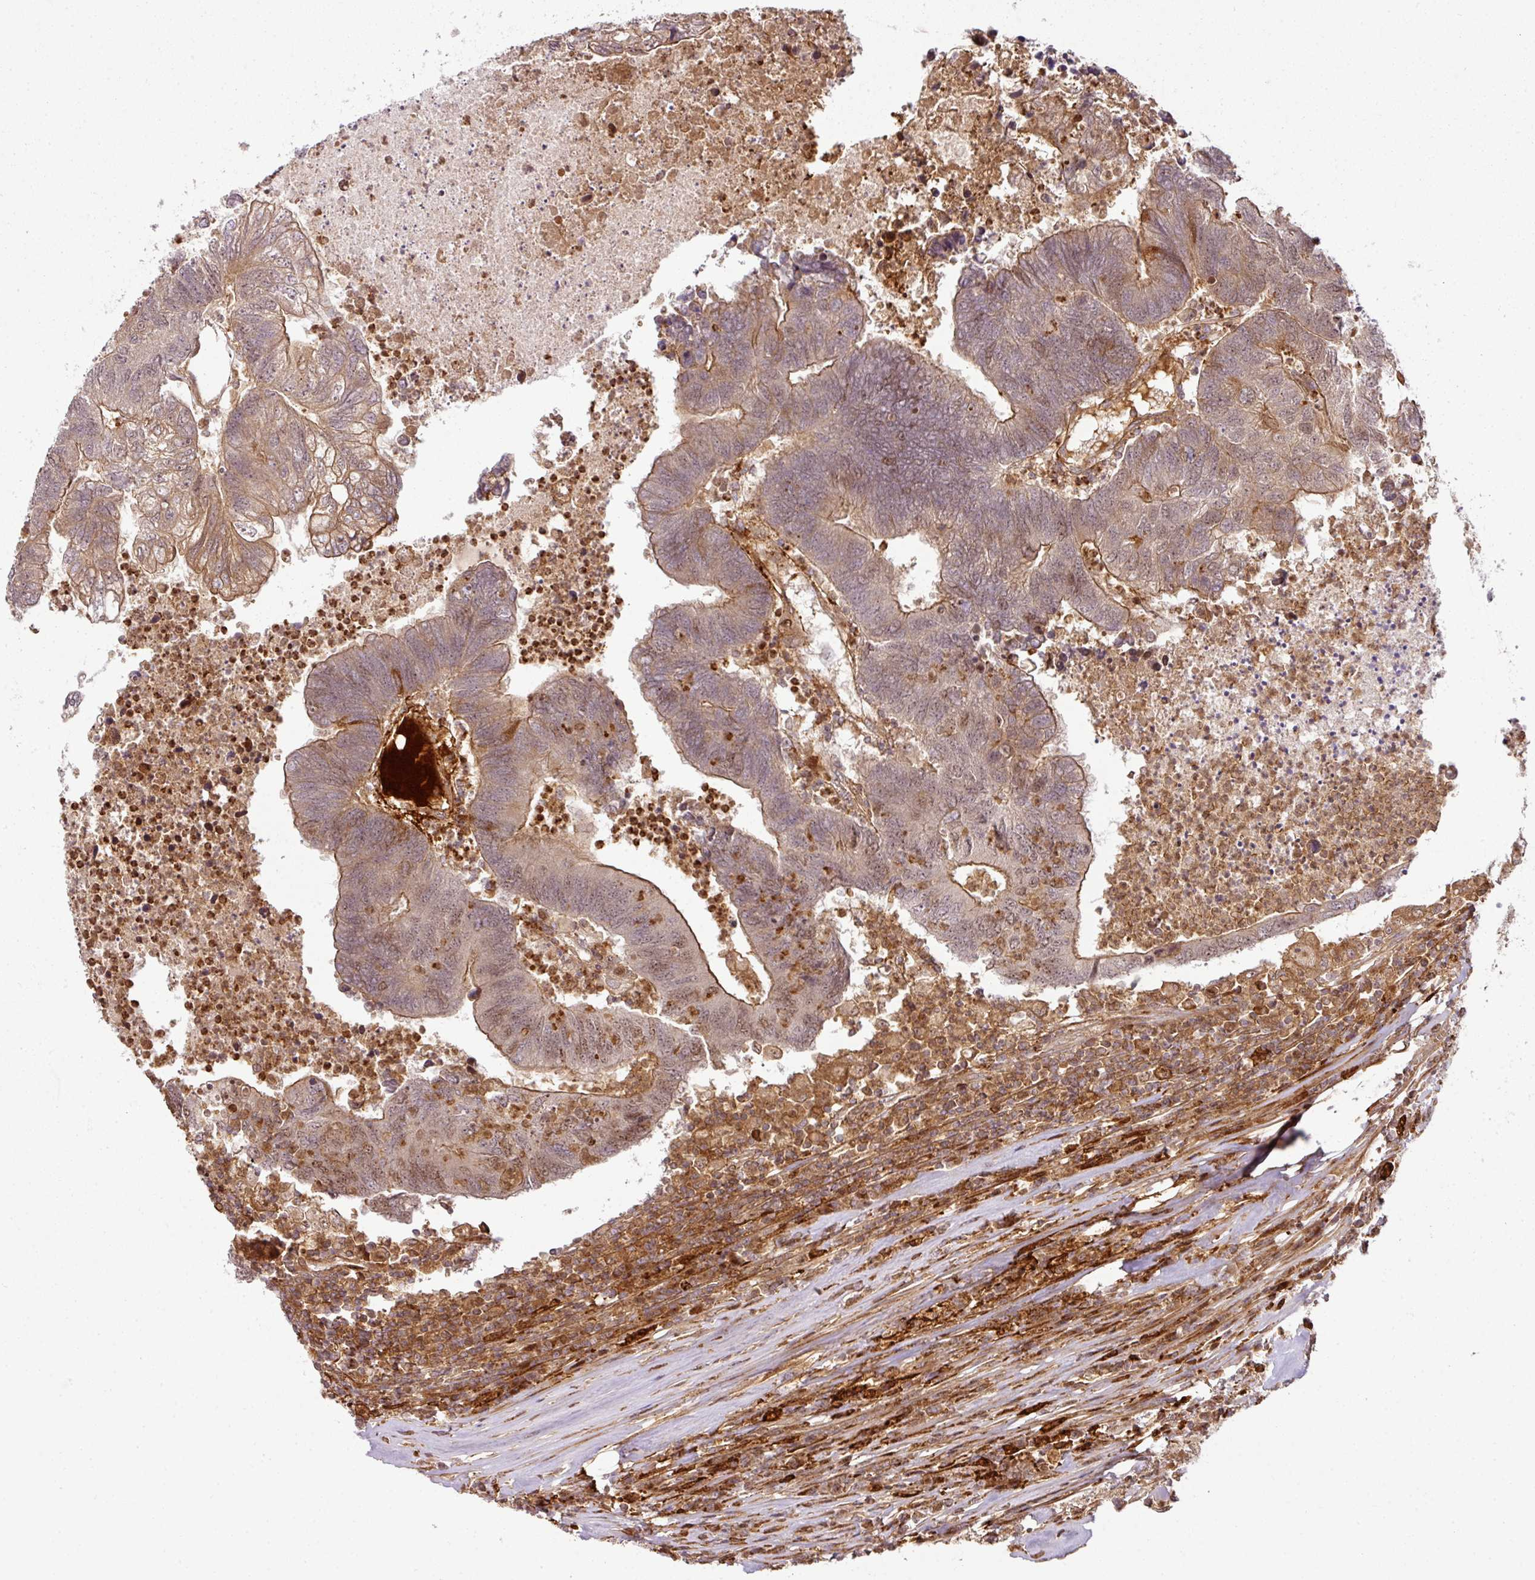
{"staining": {"intensity": "moderate", "quantity": ">75%", "location": "cytoplasmic/membranous,nuclear"}, "tissue": "colorectal cancer", "cell_type": "Tumor cells", "image_type": "cancer", "snomed": [{"axis": "morphology", "description": "Adenocarcinoma, NOS"}, {"axis": "topography", "description": "Colon"}], "caption": "High-magnification brightfield microscopy of adenocarcinoma (colorectal) stained with DAB (3,3'-diaminobenzidine) (brown) and counterstained with hematoxylin (blue). tumor cells exhibit moderate cytoplasmic/membranous and nuclear staining is identified in about>75% of cells. (brown staining indicates protein expression, while blue staining denotes nuclei).", "gene": "ATAT1", "patient": {"sex": "female", "age": 48}}